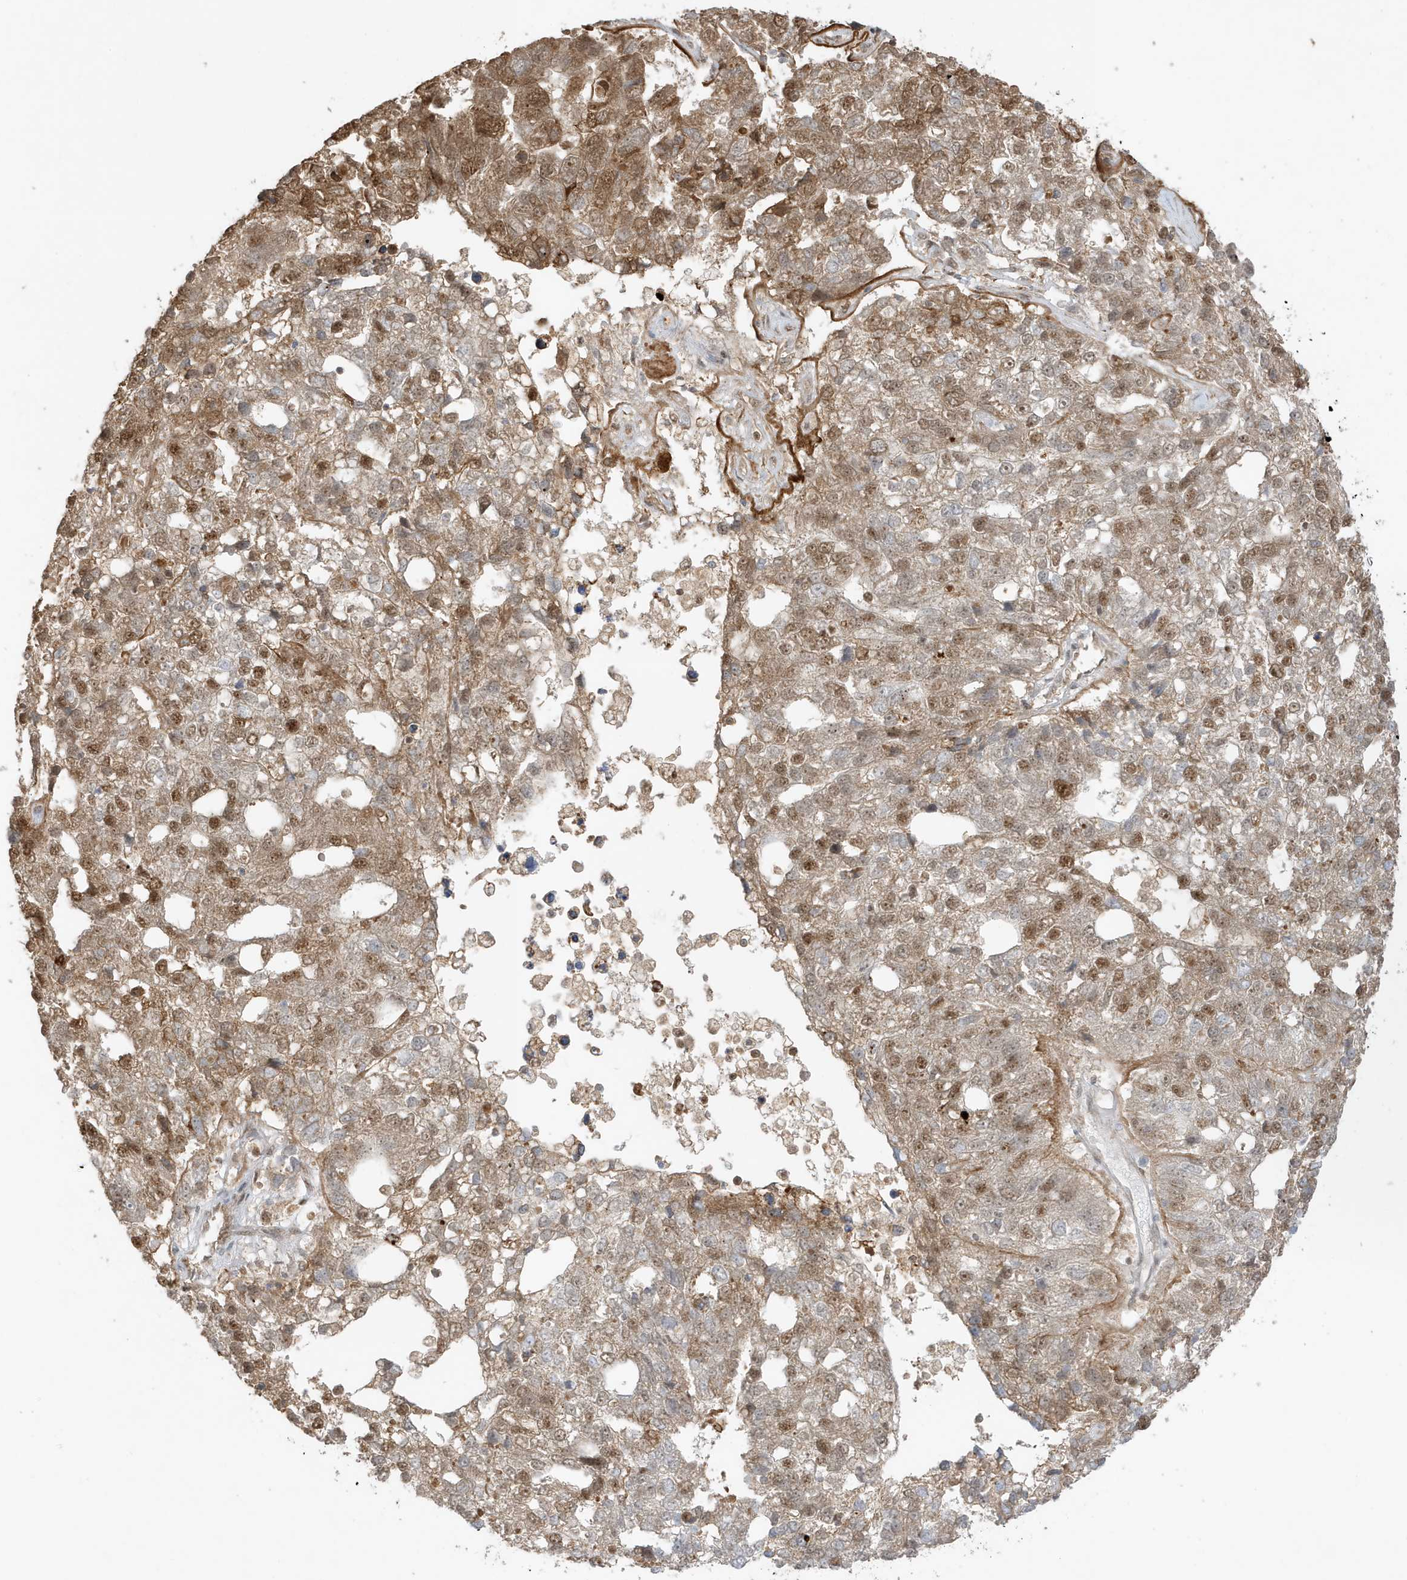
{"staining": {"intensity": "moderate", "quantity": ">75%", "location": "cytoplasmic/membranous,nuclear"}, "tissue": "pancreatic cancer", "cell_type": "Tumor cells", "image_type": "cancer", "snomed": [{"axis": "morphology", "description": "Adenocarcinoma, NOS"}, {"axis": "topography", "description": "Pancreas"}], "caption": "A histopathology image showing moderate cytoplasmic/membranous and nuclear staining in about >75% of tumor cells in pancreatic cancer (adenocarcinoma), as visualized by brown immunohistochemical staining.", "gene": "ZBTB41", "patient": {"sex": "female", "age": 61}}